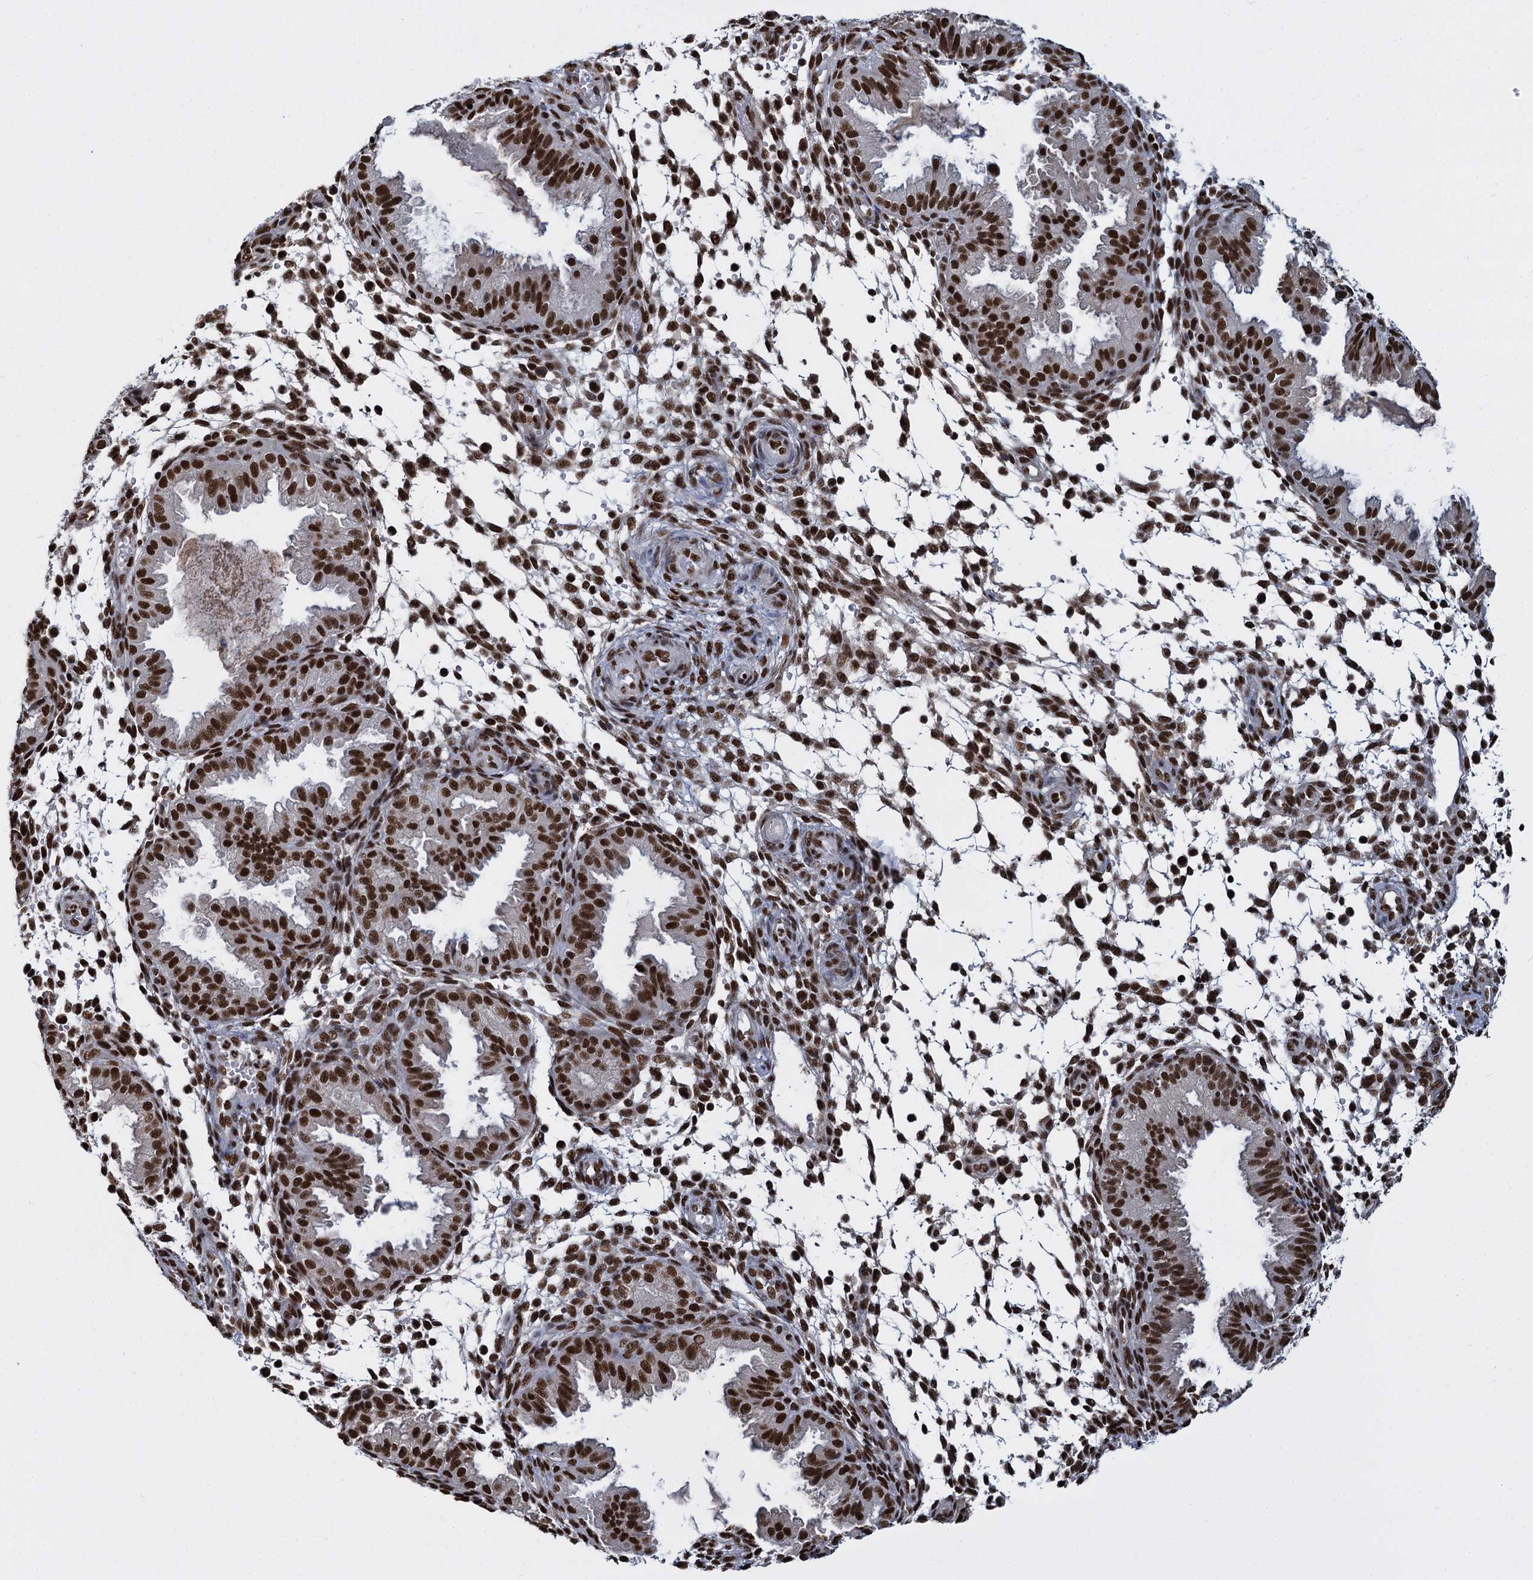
{"staining": {"intensity": "strong", "quantity": "25%-75%", "location": "nuclear"}, "tissue": "endometrium", "cell_type": "Cells in endometrial stroma", "image_type": "normal", "snomed": [{"axis": "morphology", "description": "Normal tissue, NOS"}, {"axis": "topography", "description": "Endometrium"}], "caption": "Protein expression analysis of unremarkable human endometrium reveals strong nuclear expression in about 25%-75% of cells in endometrial stroma. The staining was performed using DAB (3,3'-diaminobenzidine), with brown indicating positive protein expression. Nuclei are stained blue with hematoxylin.", "gene": "DCPS", "patient": {"sex": "female", "age": 33}}